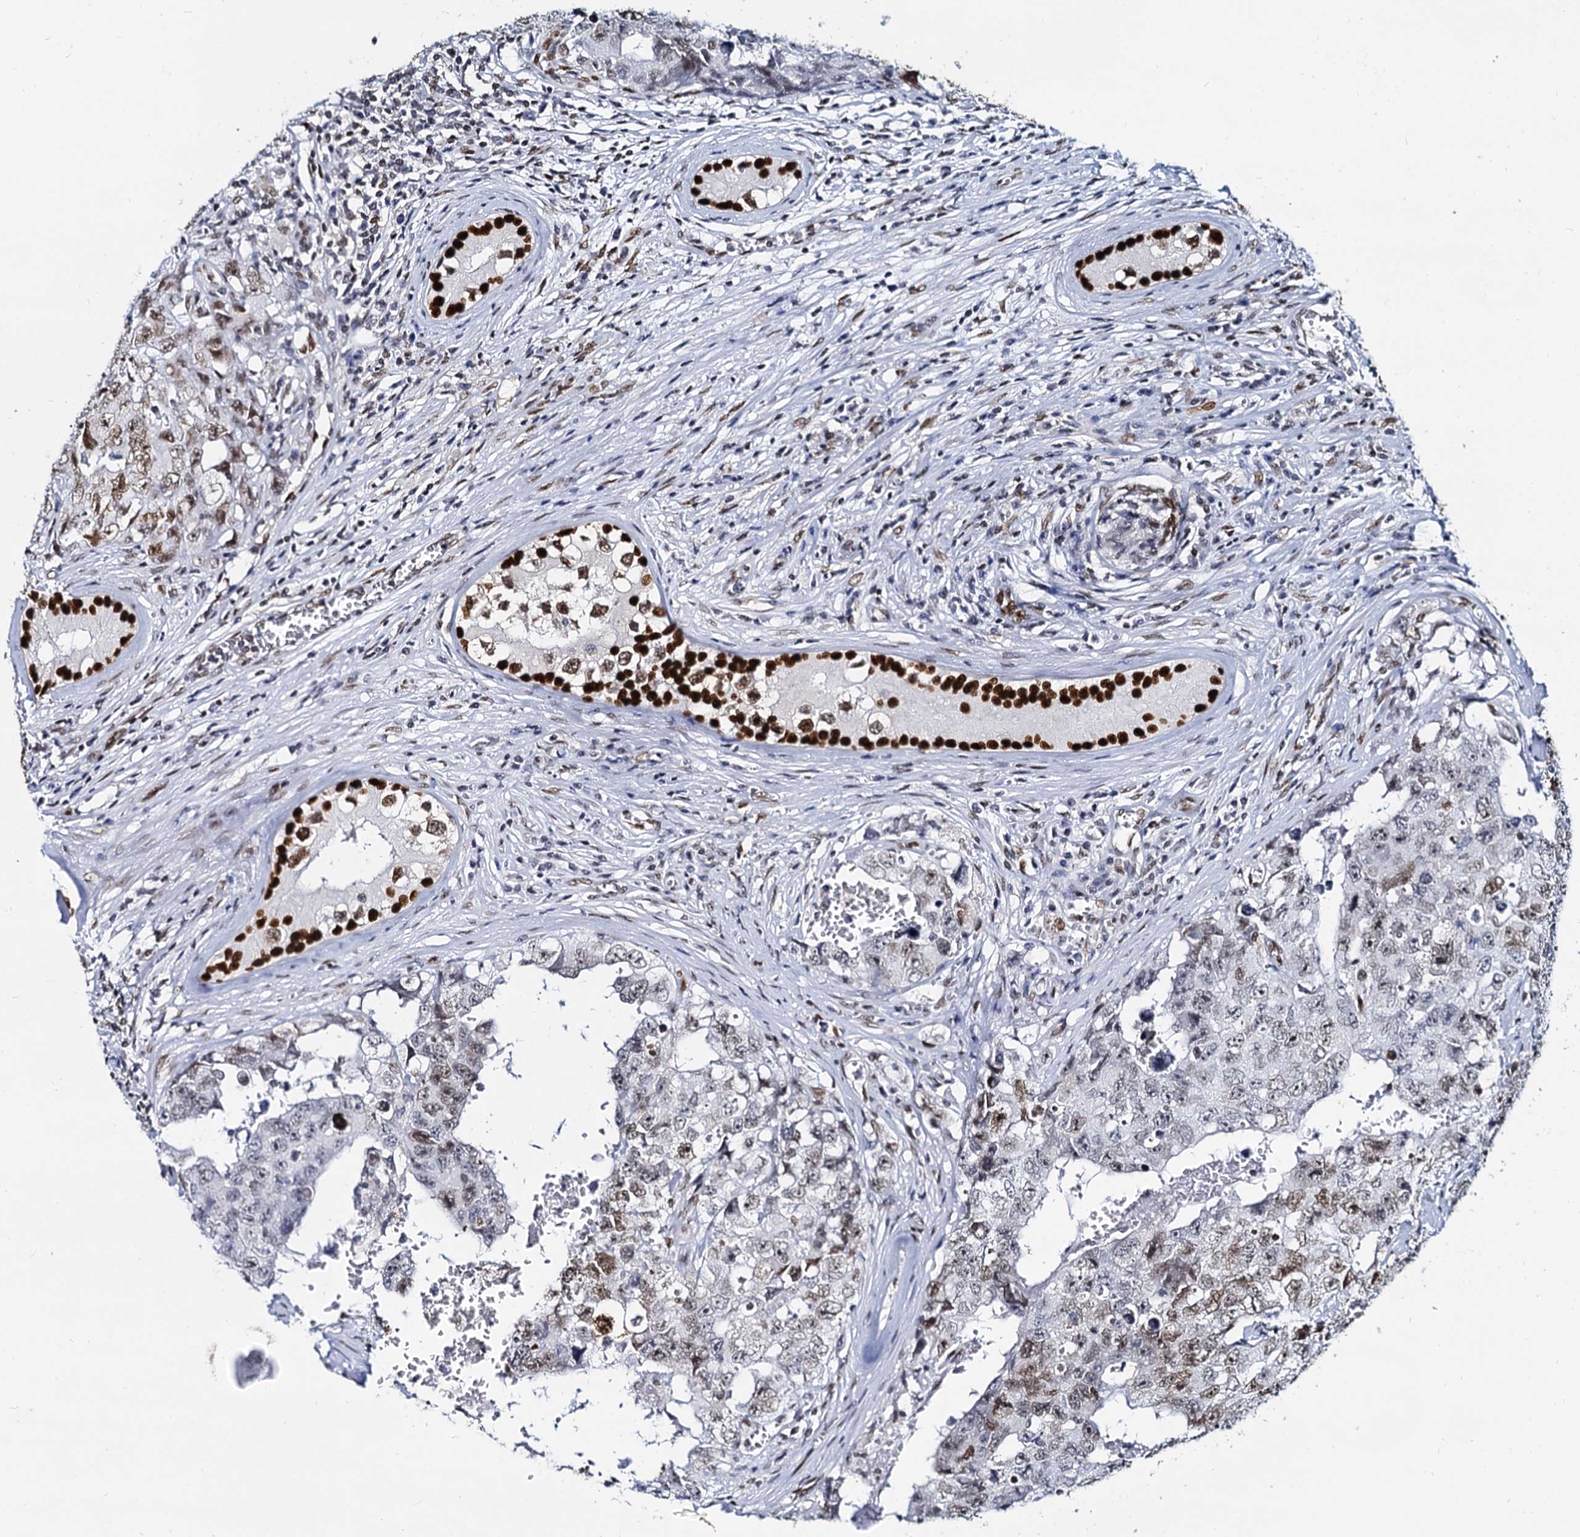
{"staining": {"intensity": "weak", "quantity": "25%-75%", "location": "nuclear"}, "tissue": "testis cancer", "cell_type": "Tumor cells", "image_type": "cancer", "snomed": [{"axis": "morphology", "description": "Carcinoma, Embryonal, NOS"}, {"axis": "topography", "description": "Testis"}], "caption": "Protein staining displays weak nuclear positivity in about 25%-75% of tumor cells in embryonal carcinoma (testis). The protein is stained brown, and the nuclei are stained in blue (DAB IHC with brightfield microscopy, high magnification).", "gene": "CMAS", "patient": {"sex": "male", "age": 17}}